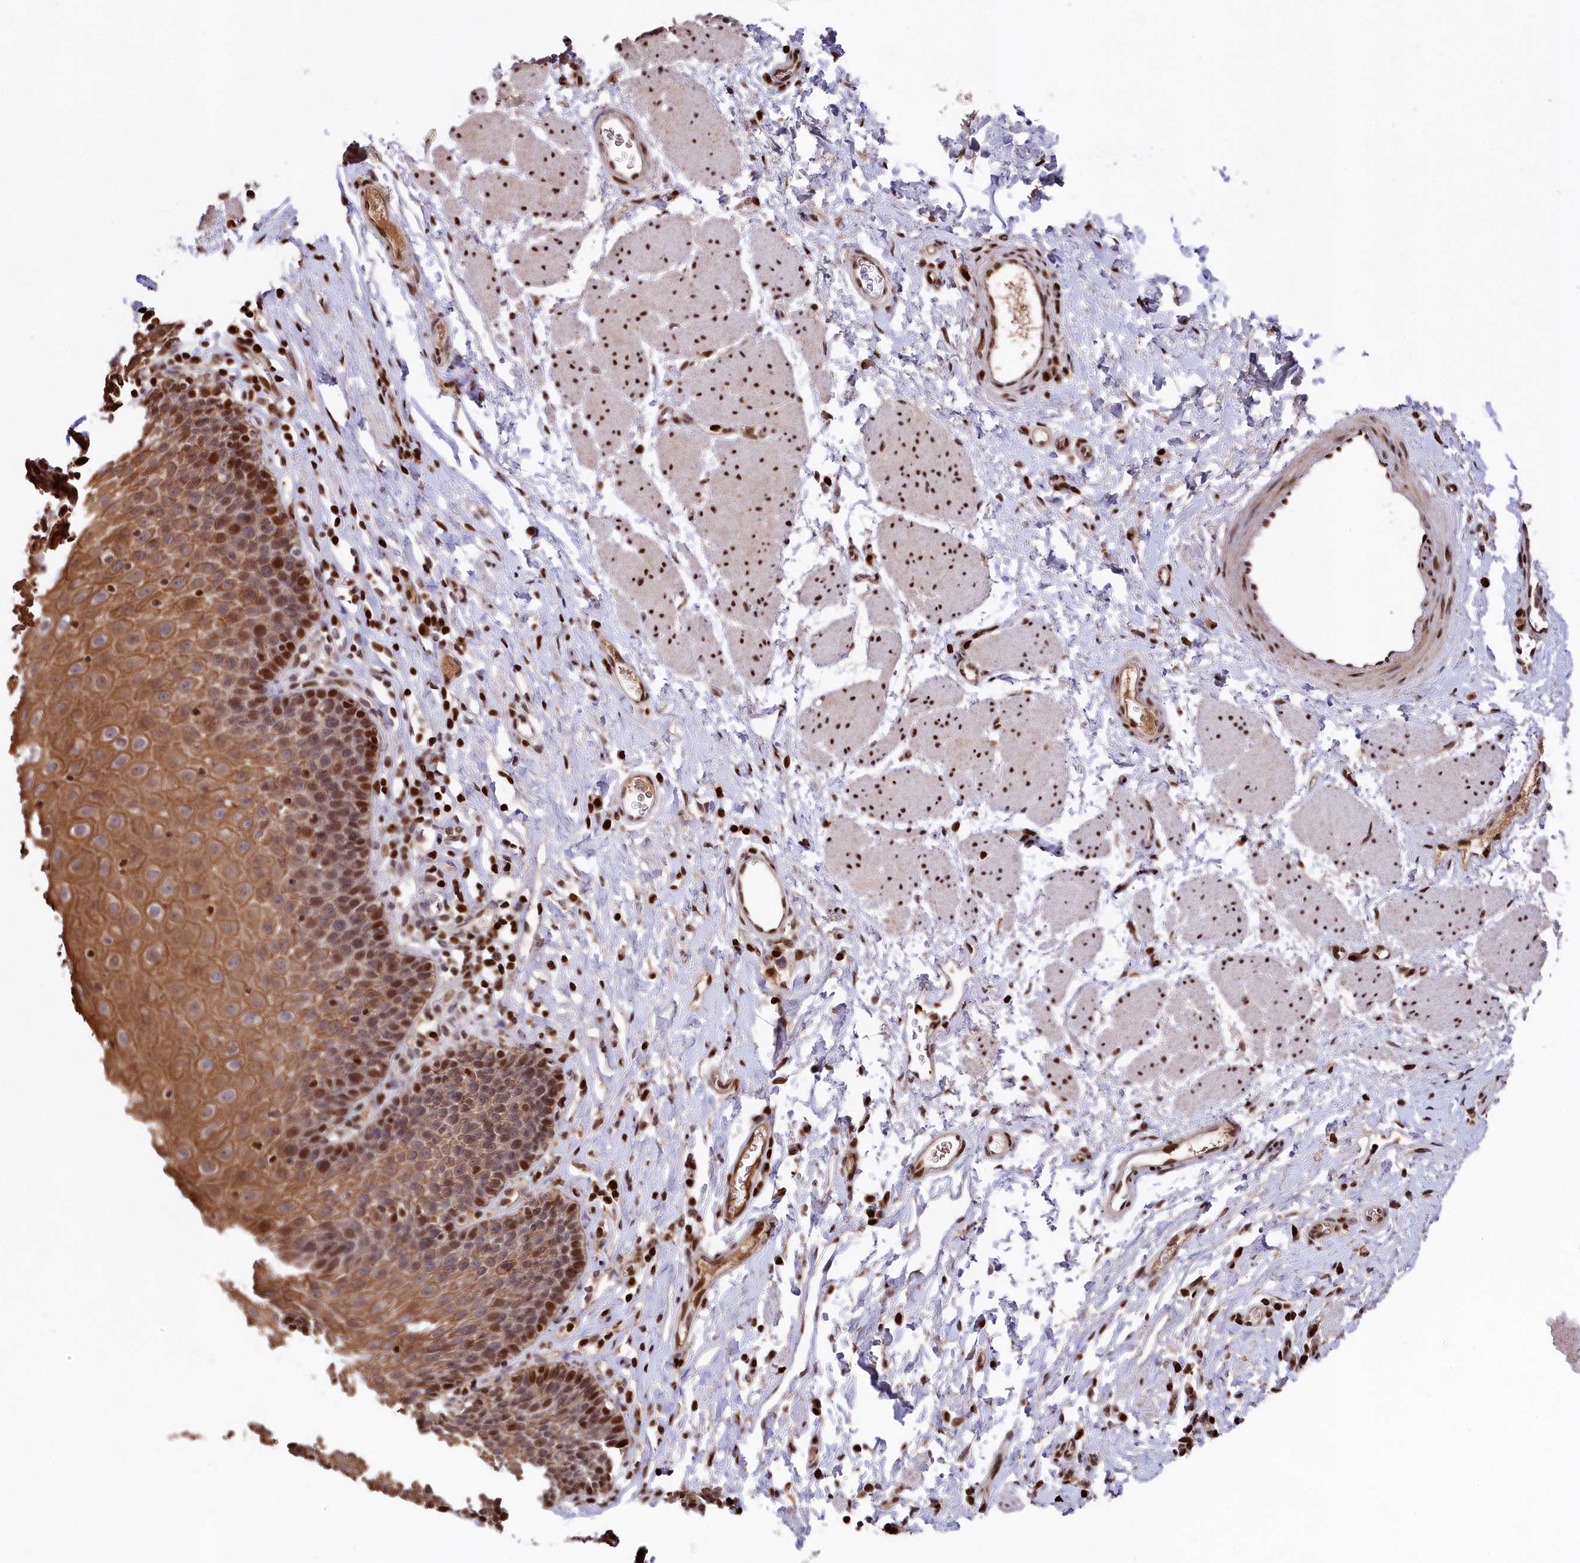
{"staining": {"intensity": "strong", "quantity": ">75%", "location": "cytoplasmic/membranous,nuclear"}, "tissue": "esophagus", "cell_type": "Squamous epithelial cells", "image_type": "normal", "snomed": [{"axis": "morphology", "description": "Normal tissue, NOS"}, {"axis": "topography", "description": "Esophagus"}], "caption": "IHC histopathology image of normal esophagus stained for a protein (brown), which exhibits high levels of strong cytoplasmic/membranous,nuclear staining in approximately >75% of squamous epithelial cells.", "gene": "MCF2L2", "patient": {"sex": "female", "age": 61}}